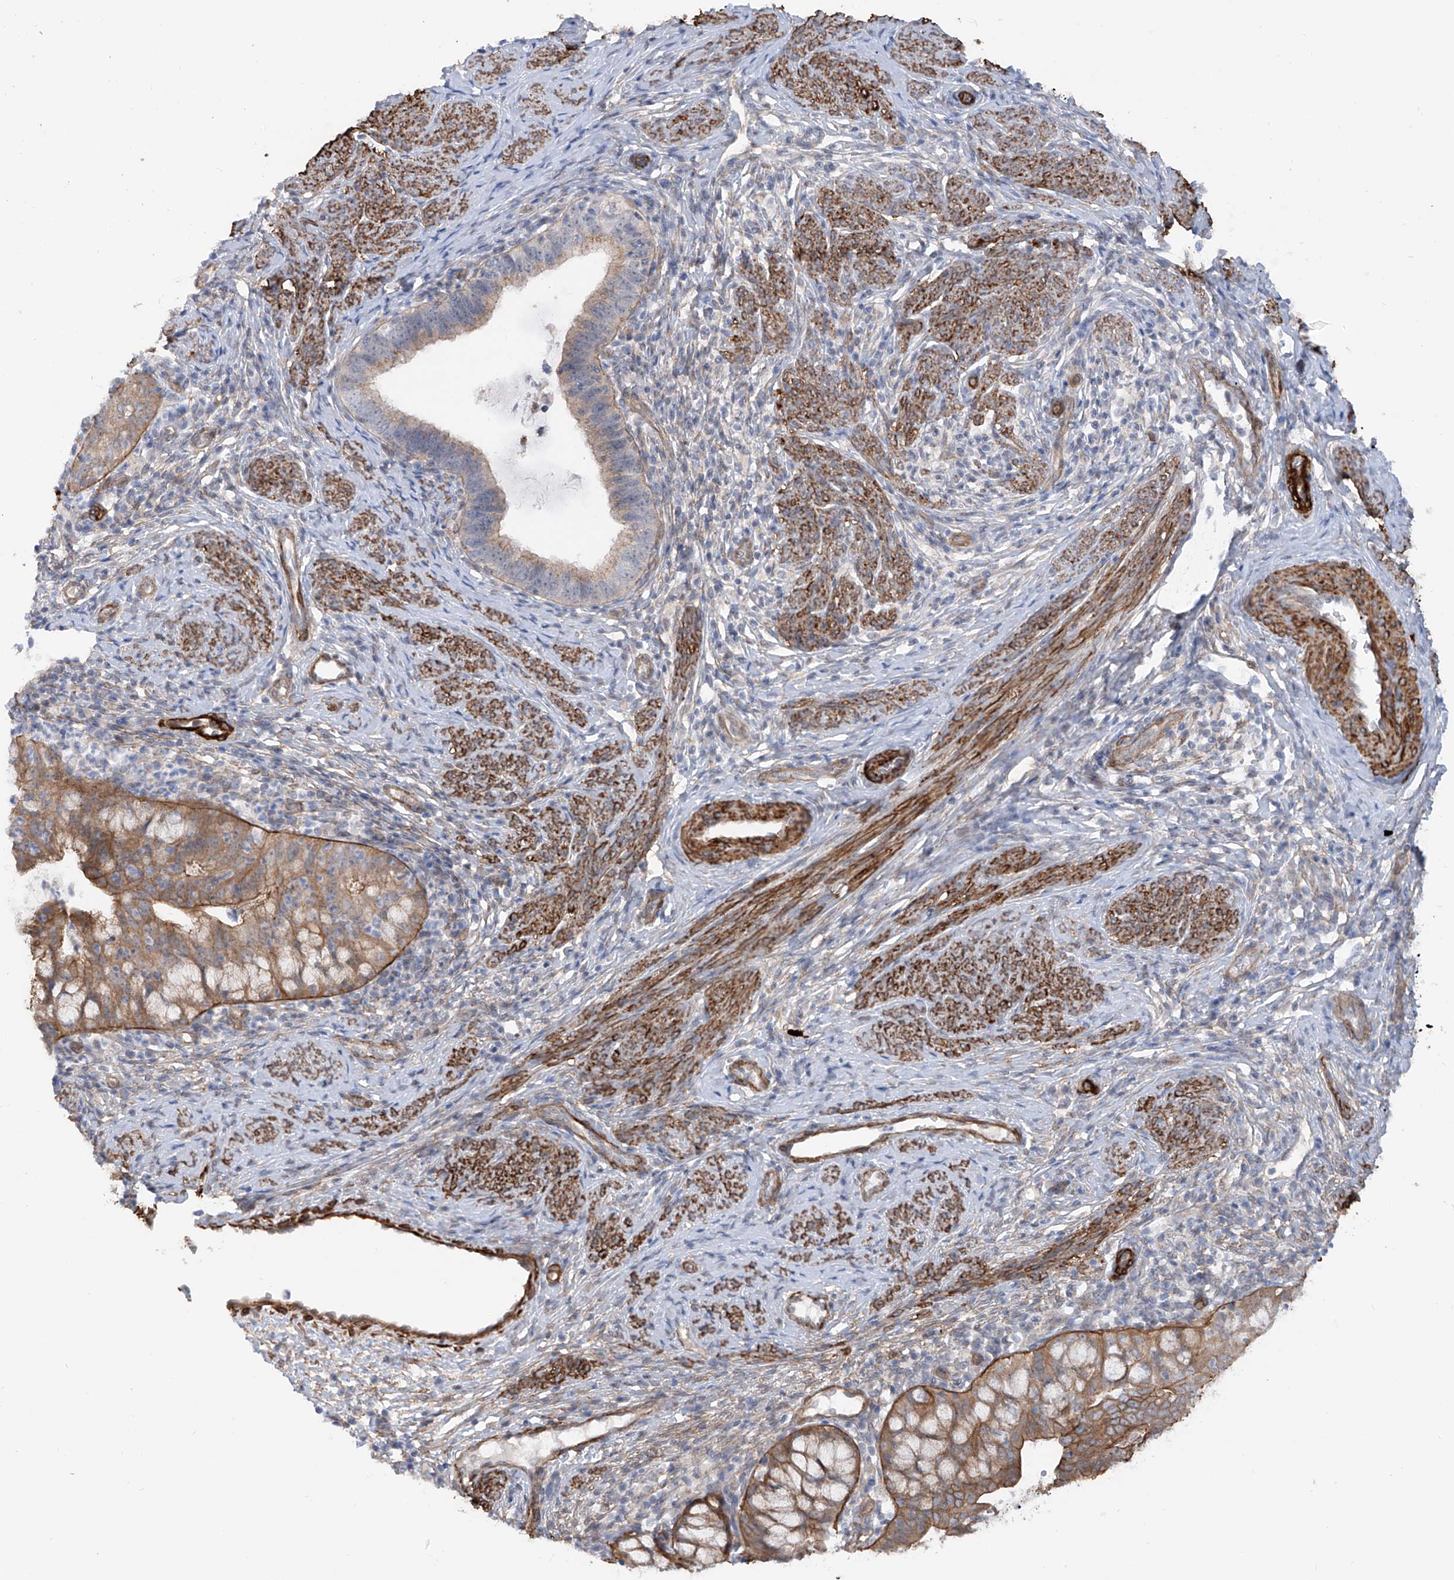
{"staining": {"intensity": "moderate", "quantity": ">75%", "location": "cytoplasmic/membranous"}, "tissue": "cervical cancer", "cell_type": "Tumor cells", "image_type": "cancer", "snomed": [{"axis": "morphology", "description": "Adenocarcinoma, NOS"}, {"axis": "topography", "description": "Cervix"}], "caption": "Human cervical cancer stained with a protein marker reveals moderate staining in tumor cells.", "gene": "ZNF490", "patient": {"sex": "female", "age": 36}}